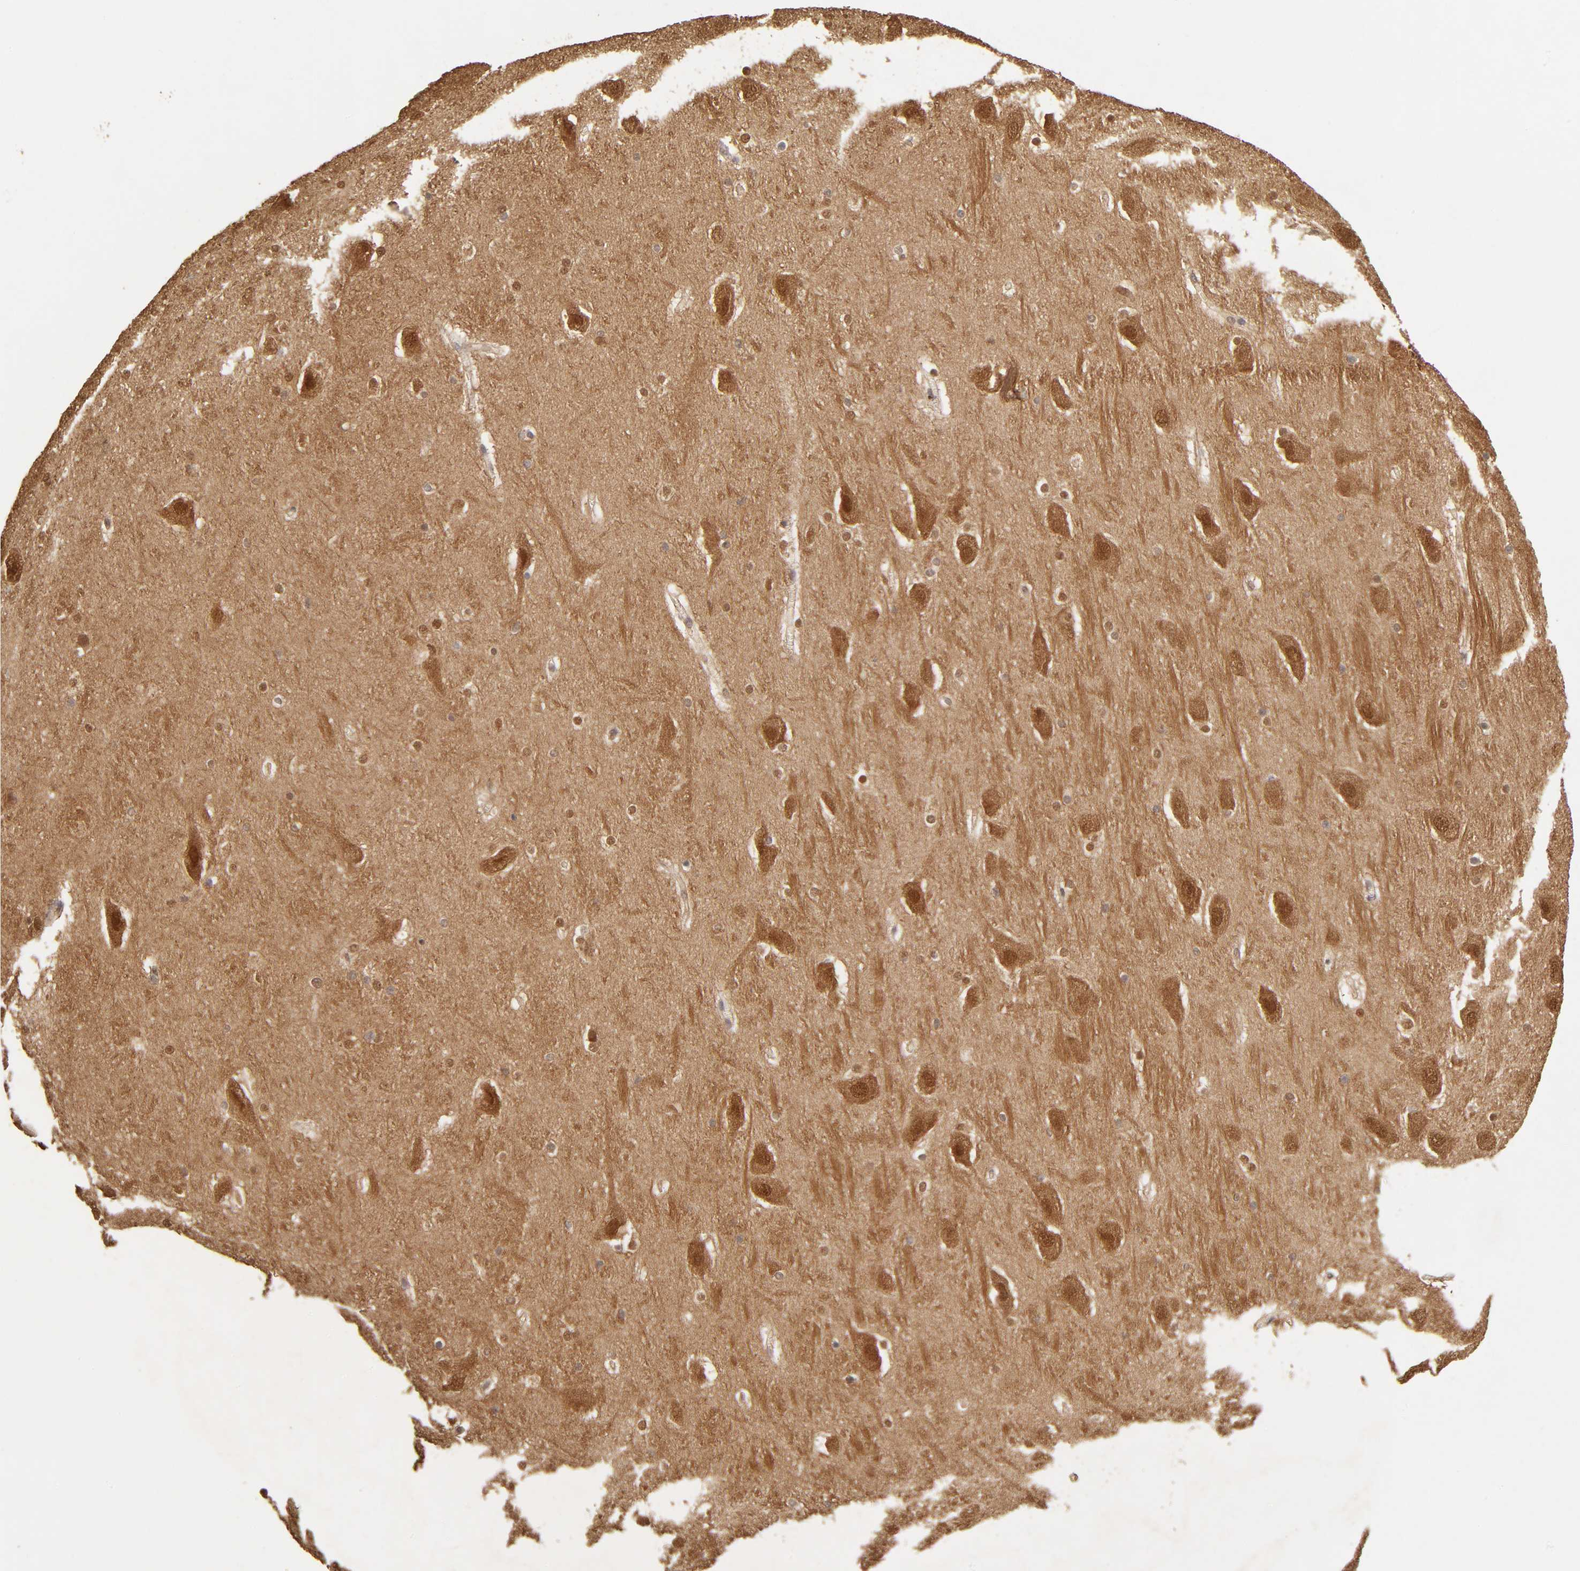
{"staining": {"intensity": "weak", "quantity": "25%-75%", "location": "cytoplasmic/membranous"}, "tissue": "hippocampus", "cell_type": "Glial cells", "image_type": "normal", "snomed": [{"axis": "morphology", "description": "Normal tissue, NOS"}, {"axis": "topography", "description": "Hippocampus"}], "caption": "Immunohistochemistry staining of unremarkable hippocampus, which exhibits low levels of weak cytoplasmic/membranous expression in approximately 25%-75% of glial cells indicating weak cytoplasmic/membranous protein staining. The staining was performed using DAB (brown) for protein detection and nuclei were counterstained in hematoxylin (blue).", "gene": "MAPK1", "patient": {"sex": "male", "age": 45}}